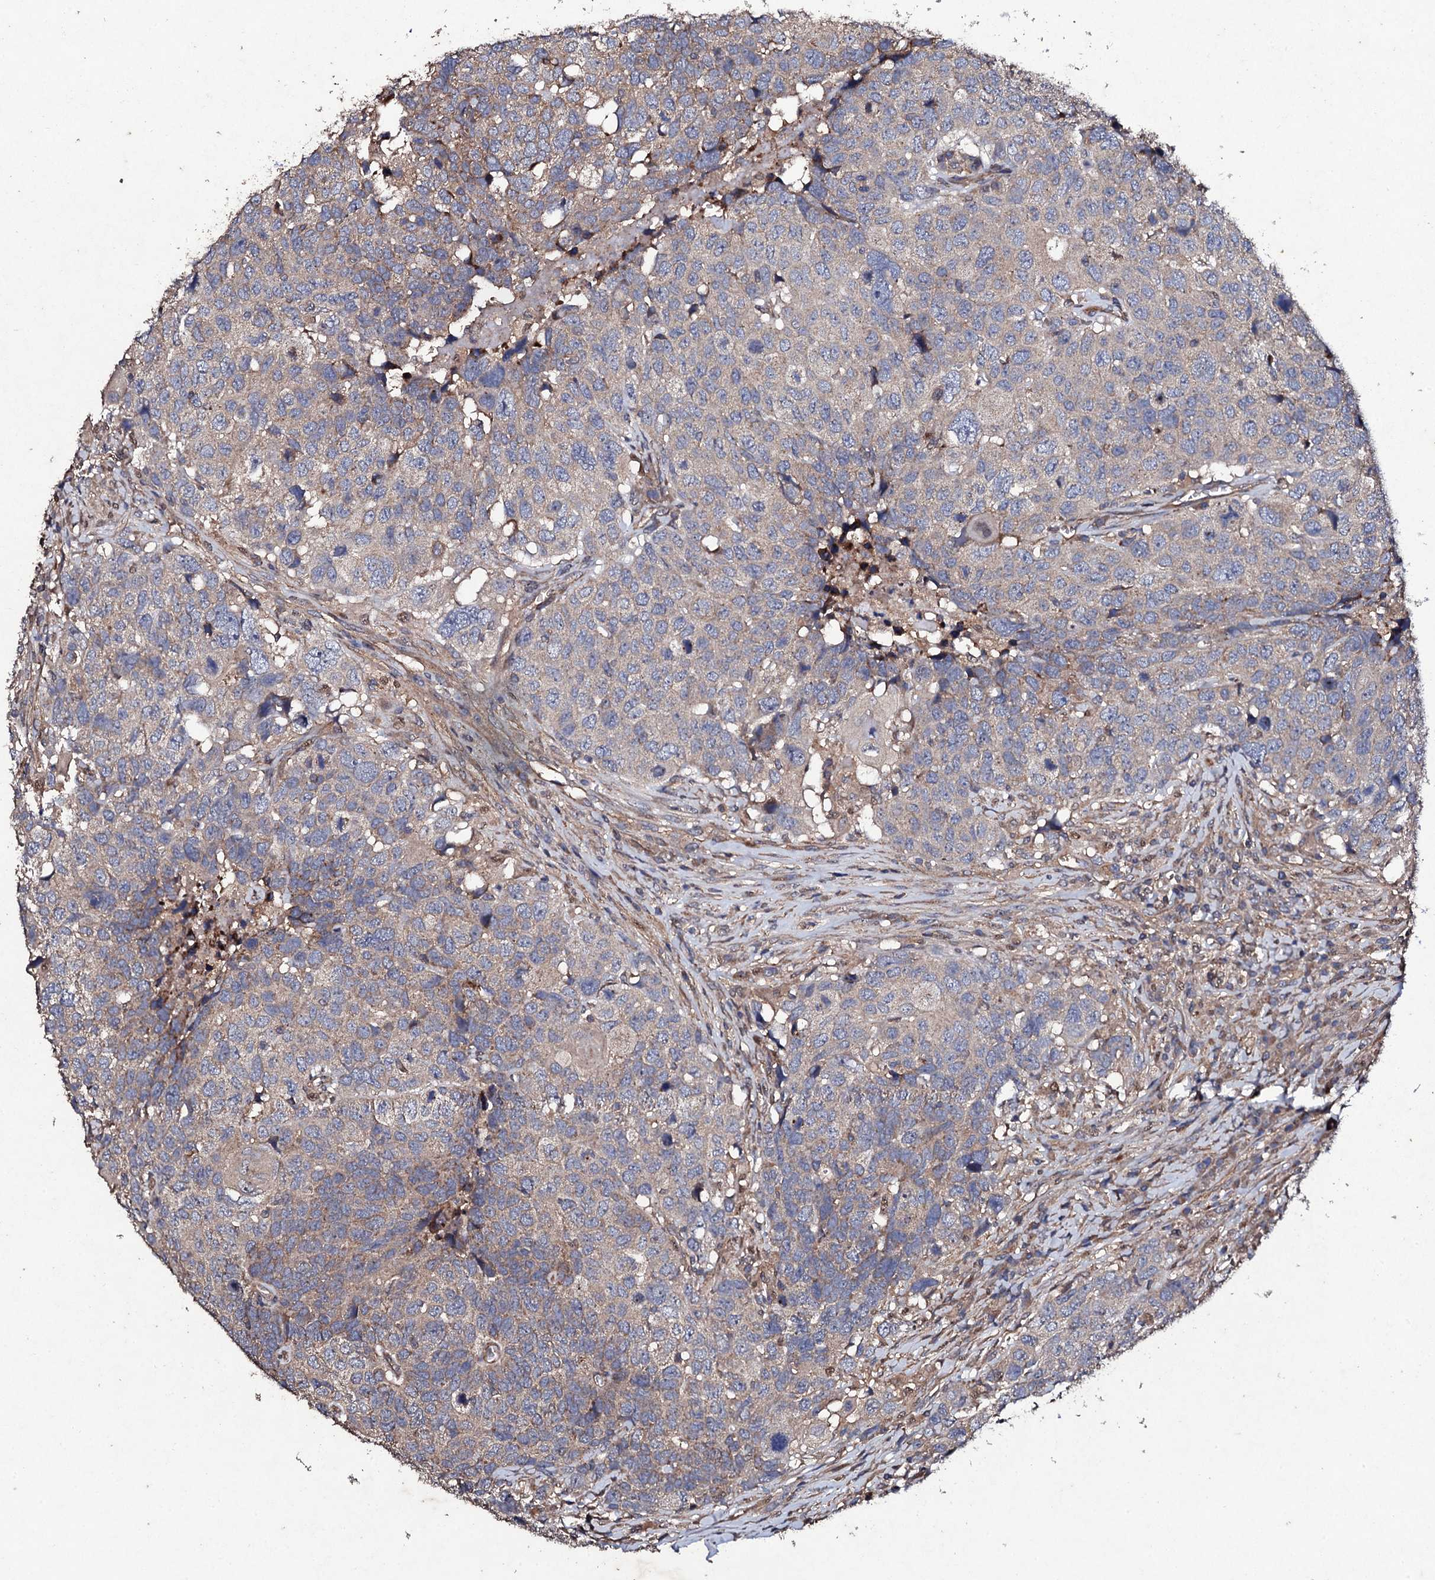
{"staining": {"intensity": "weak", "quantity": ">75%", "location": "cytoplasmic/membranous"}, "tissue": "head and neck cancer", "cell_type": "Tumor cells", "image_type": "cancer", "snomed": [{"axis": "morphology", "description": "Squamous cell carcinoma, NOS"}, {"axis": "topography", "description": "Head-Neck"}], "caption": "IHC image of head and neck cancer (squamous cell carcinoma) stained for a protein (brown), which reveals low levels of weak cytoplasmic/membranous staining in approximately >75% of tumor cells.", "gene": "MOCOS", "patient": {"sex": "male", "age": 66}}